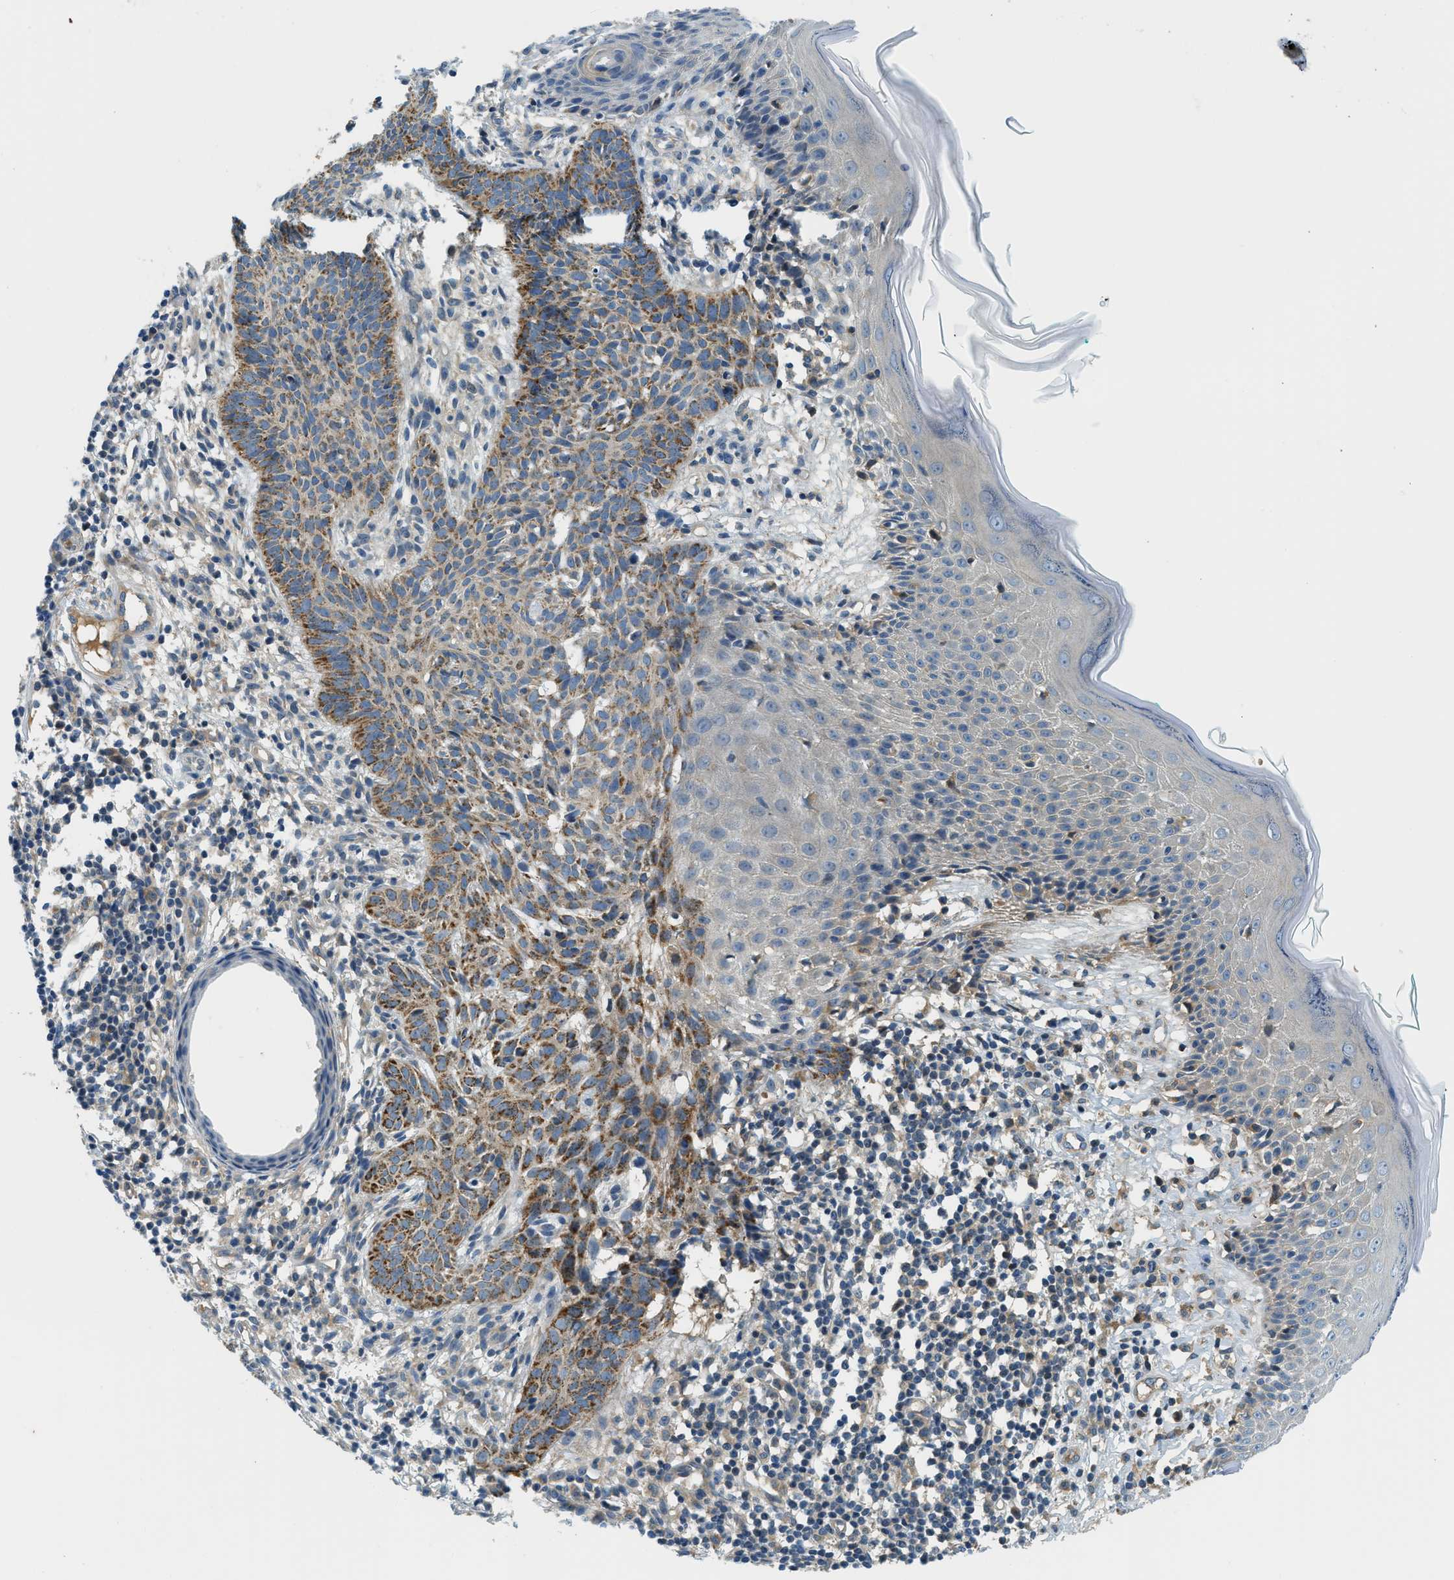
{"staining": {"intensity": "moderate", "quantity": ">75%", "location": "cytoplasmic/membranous"}, "tissue": "skin cancer", "cell_type": "Tumor cells", "image_type": "cancer", "snomed": [{"axis": "morphology", "description": "Basal cell carcinoma"}, {"axis": "topography", "description": "Skin"}], "caption": "Human skin cancer stained with a brown dye reveals moderate cytoplasmic/membranous positive expression in approximately >75% of tumor cells.", "gene": "KCNK1", "patient": {"sex": "male", "age": 60}}